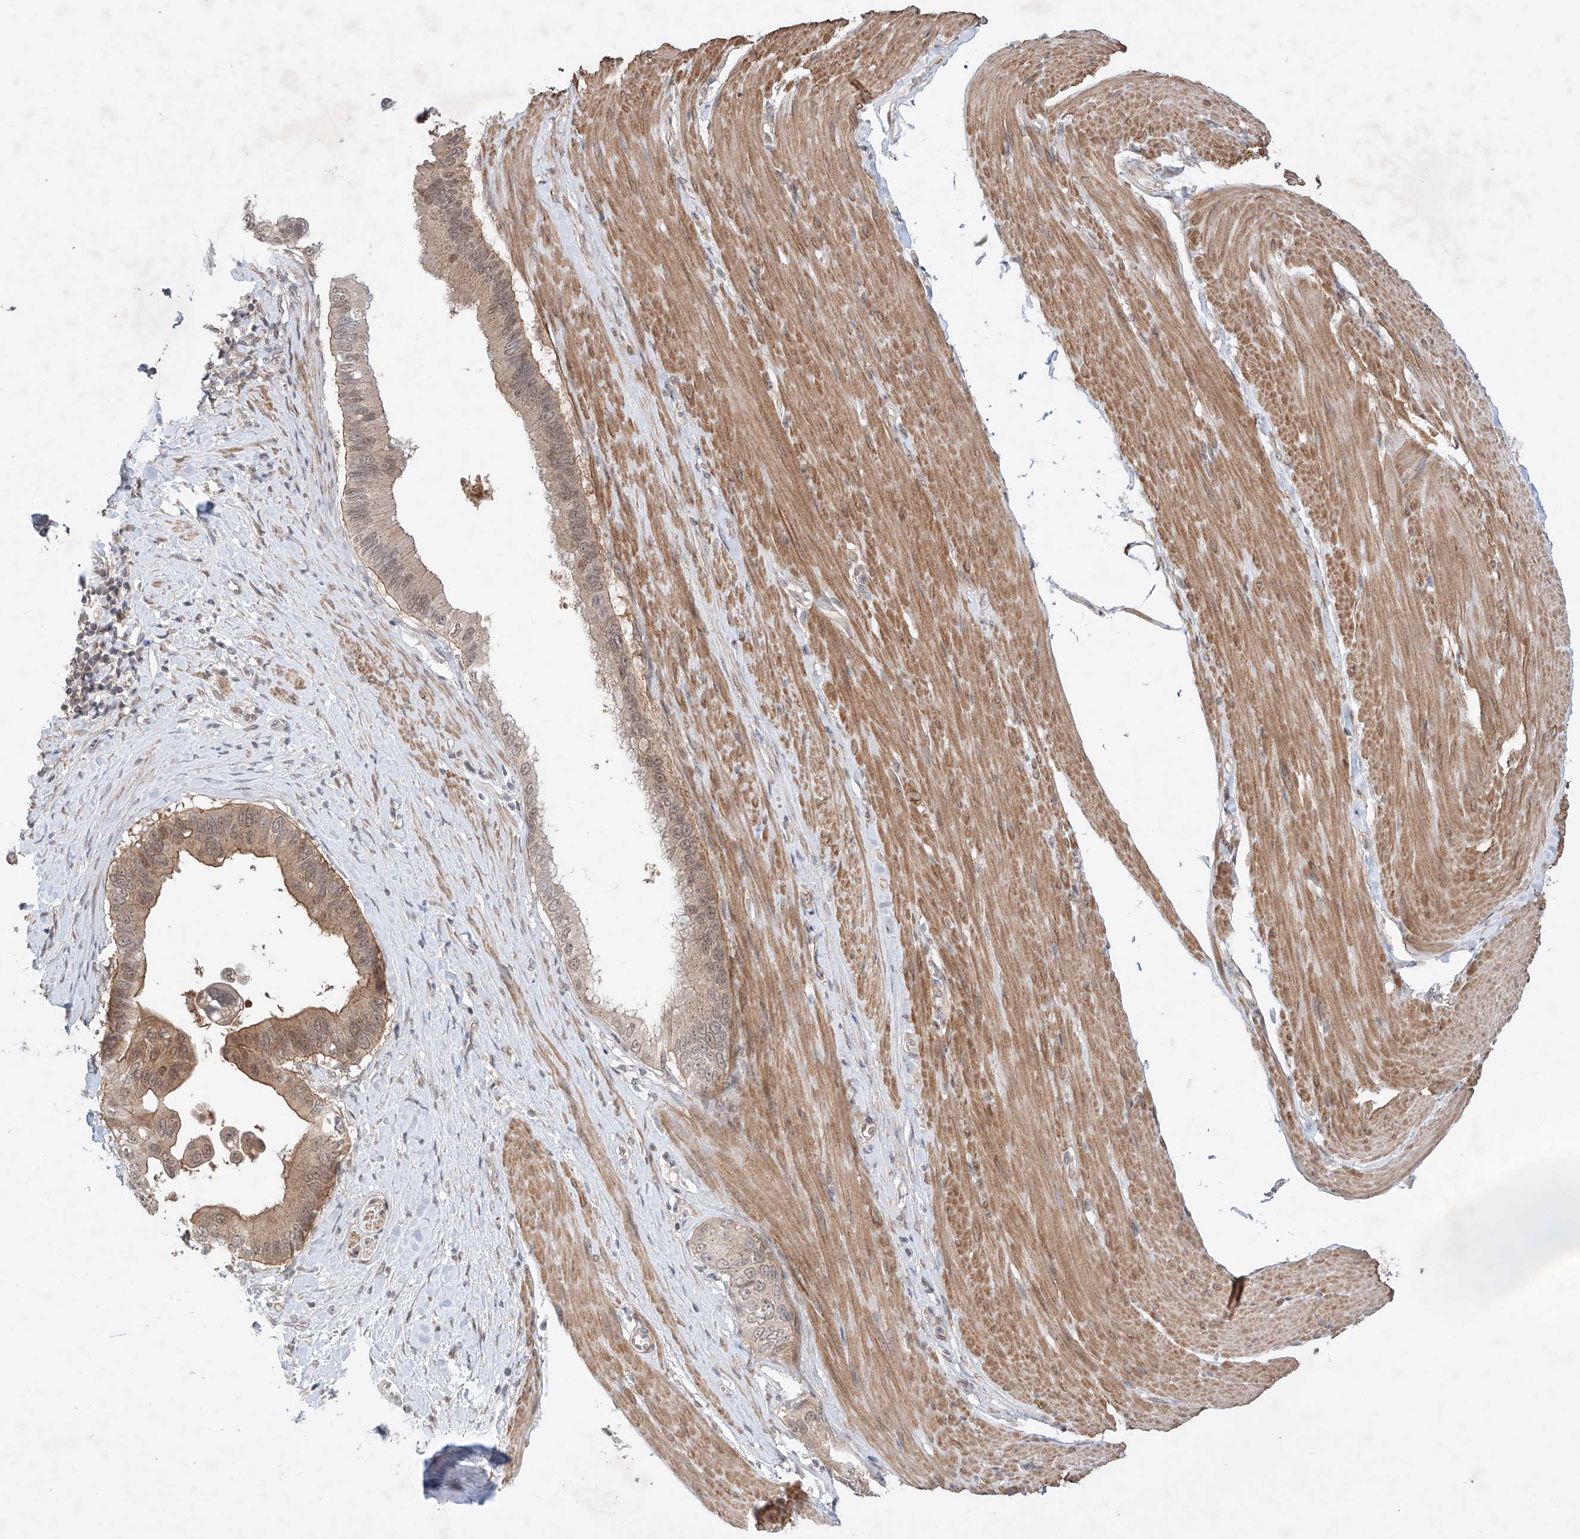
{"staining": {"intensity": "moderate", "quantity": ">75%", "location": "cytoplasmic/membranous"}, "tissue": "pancreatic cancer", "cell_type": "Tumor cells", "image_type": "cancer", "snomed": [{"axis": "morphology", "description": "Adenocarcinoma, NOS"}, {"axis": "topography", "description": "Pancreas"}], "caption": "Protein expression analysis of human pancreatic cancer (adenocarcinoma) reveals moderate cytoplasmic/membranous staining in approximately >75% of tumor cells. The staining was performed using DAB (3,3'-diaminobenzidine) to visualize the protein expression in brown, while the nuclei were stained in blue with hematoxylin (Magnification: 20x).", "gene": "TSR2", "patient": {"sex": "female", "age": 56}}